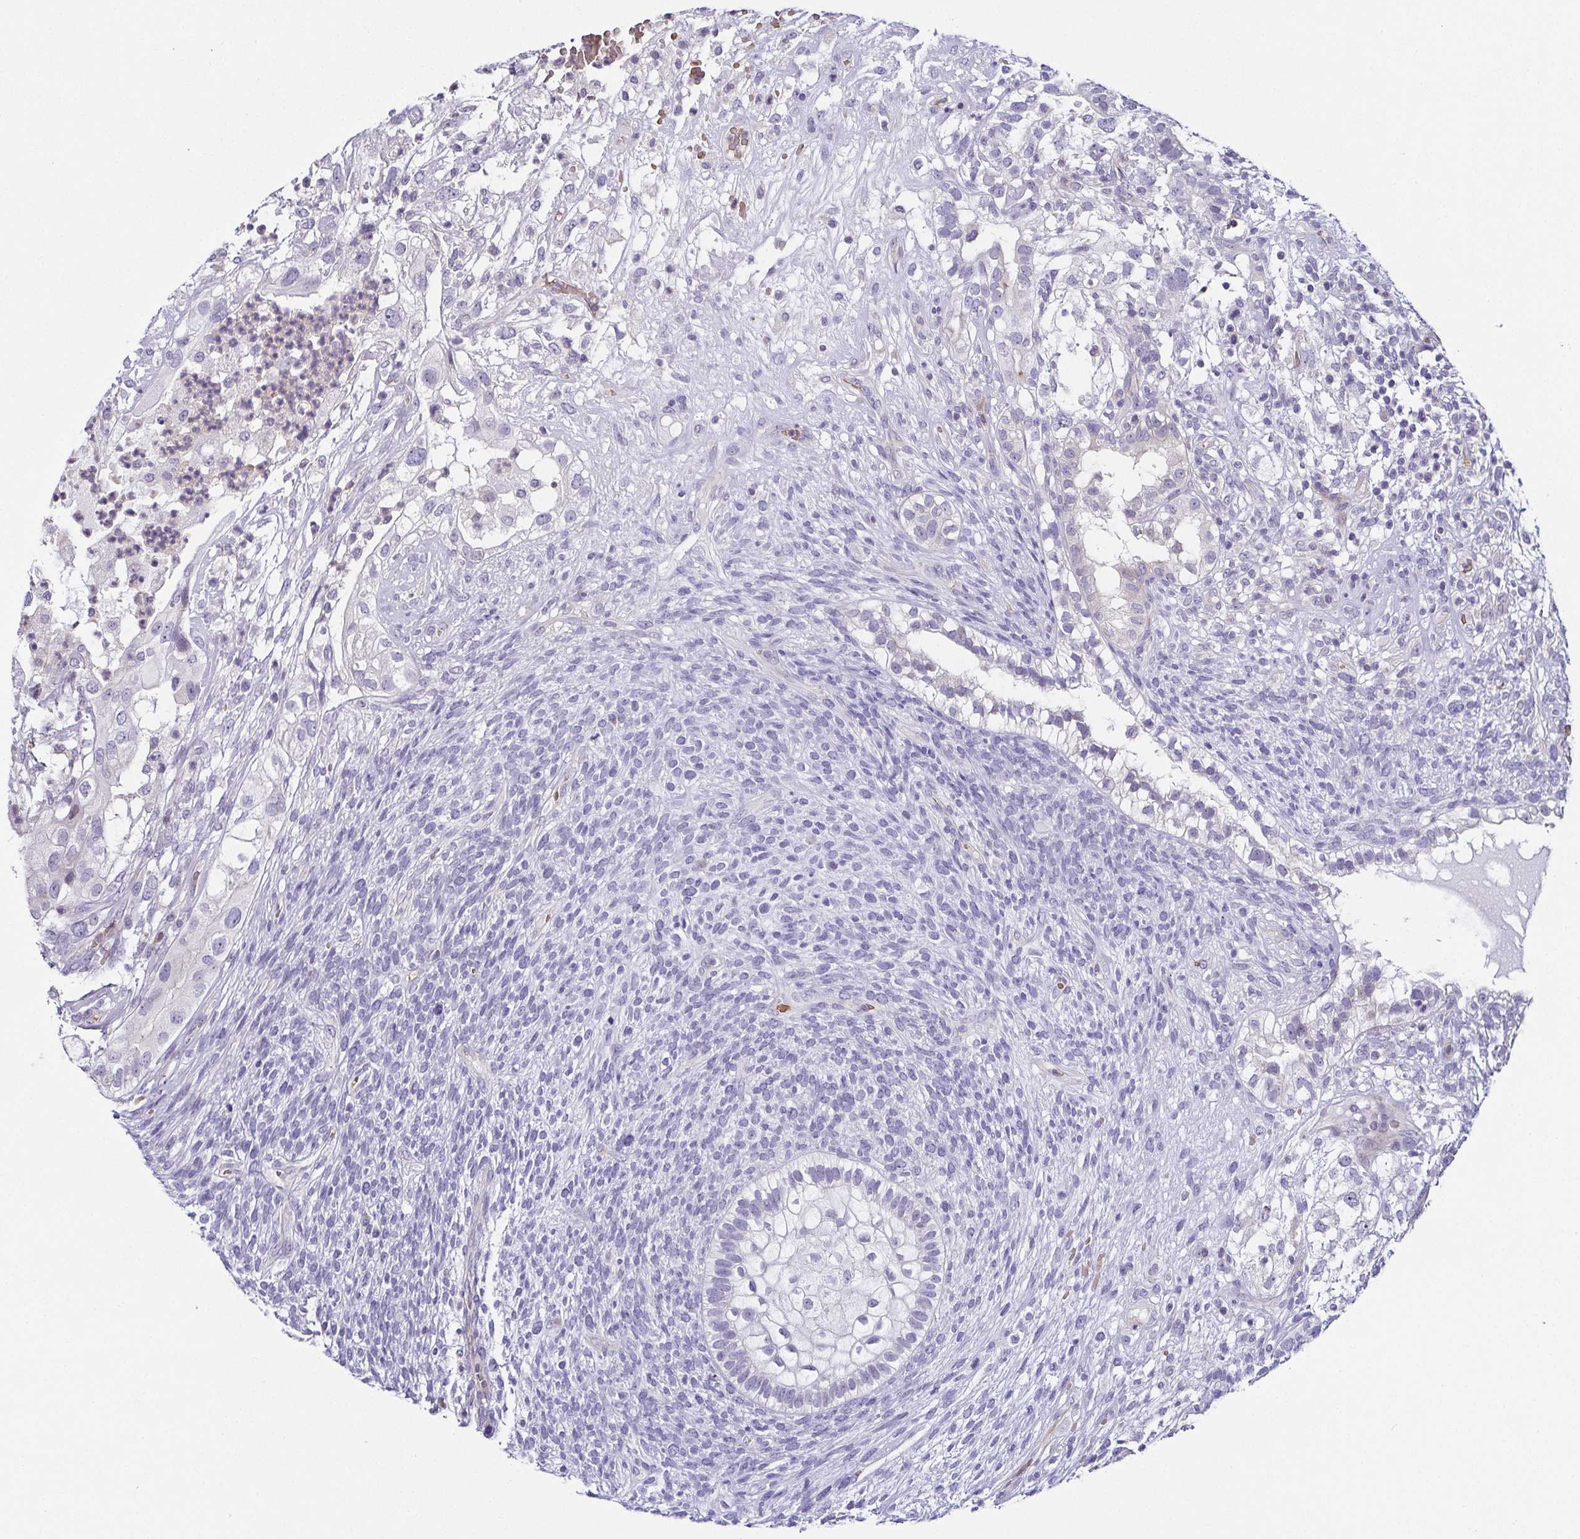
{"staining": {"intensity": "negative", "quantity": "none", "location": "none"}, "tissue": "testis cancer", "cell_type": "Tumor cells", "image_type": "cancer", "snomed": [{"axis": "morphology", "description": "Seminoma, NOS"}, {"axis": "morphology", "description": "Carcinoma, Embryonal, NOS"}, {"axis": "topography", "description": "Testis"}], "caption": "Tumor cells are negative for protein expression in human testis cancer (seminoma). (Brightfield microscopy of DAB (3,3'-diaminobenzidine) IHC at high magnification).", "gene": "FAM162B", "patient": {"sex": "male", "age": 41}}